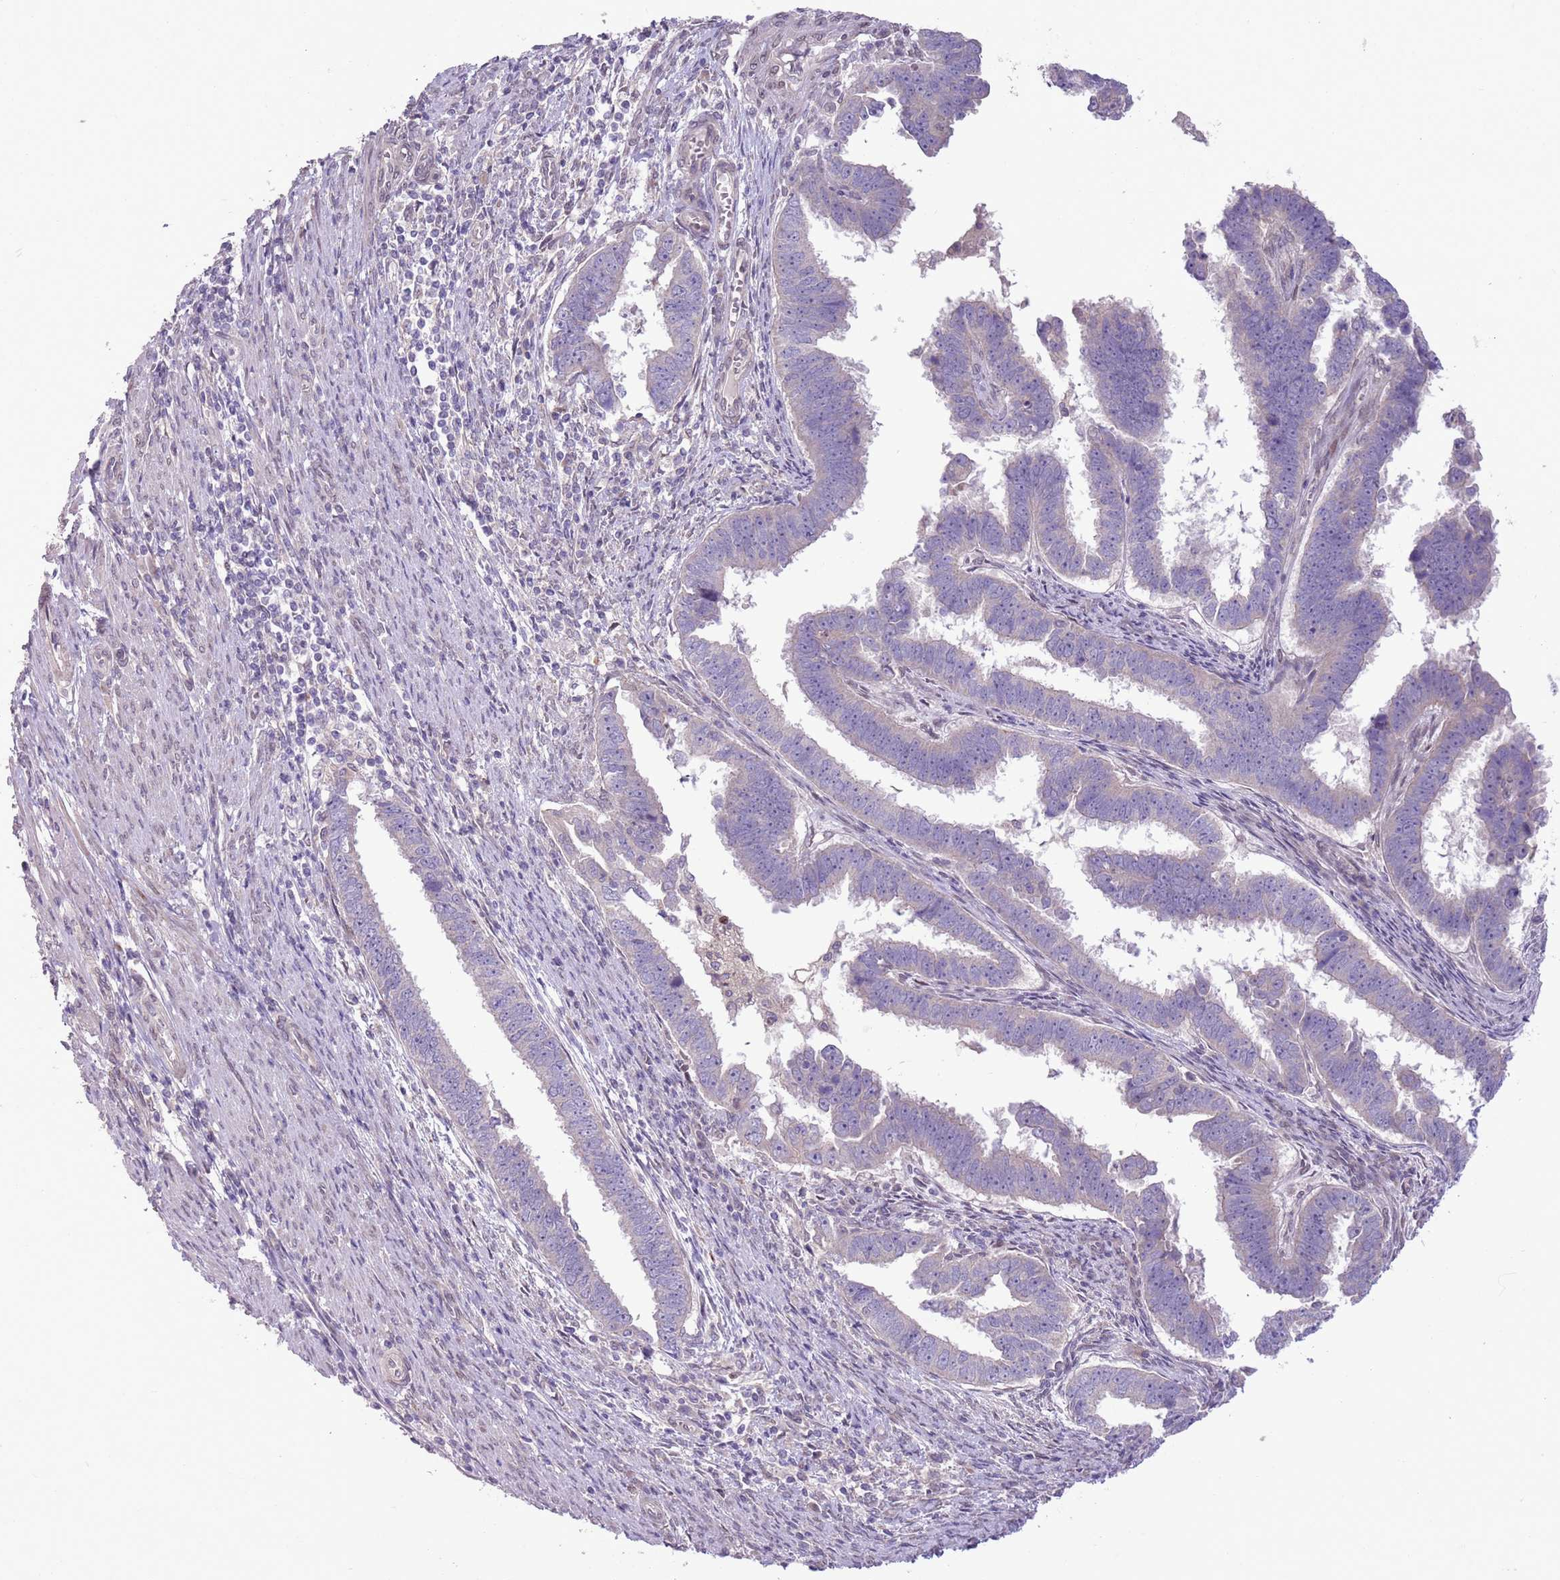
{"staining": {"intensity": "negative", "quantity": "none", "location": "none"}, "tissue": "endometrial cancer", "cell_type": "Tumor cells", "image_type": "cancer", "snomed": [{"axis": "morphology", "description": "Adenocarcinoma, NOS"}, {"axis": "topography", "description": "Endometrium"}], "caption": "A photomicrograph of endometrial cancer (adenocarcinoma) stained for a protein shows no brown staining in tumor cells.", "gene": "CCND2", "patient": {"sex": "female", "age": 75}}